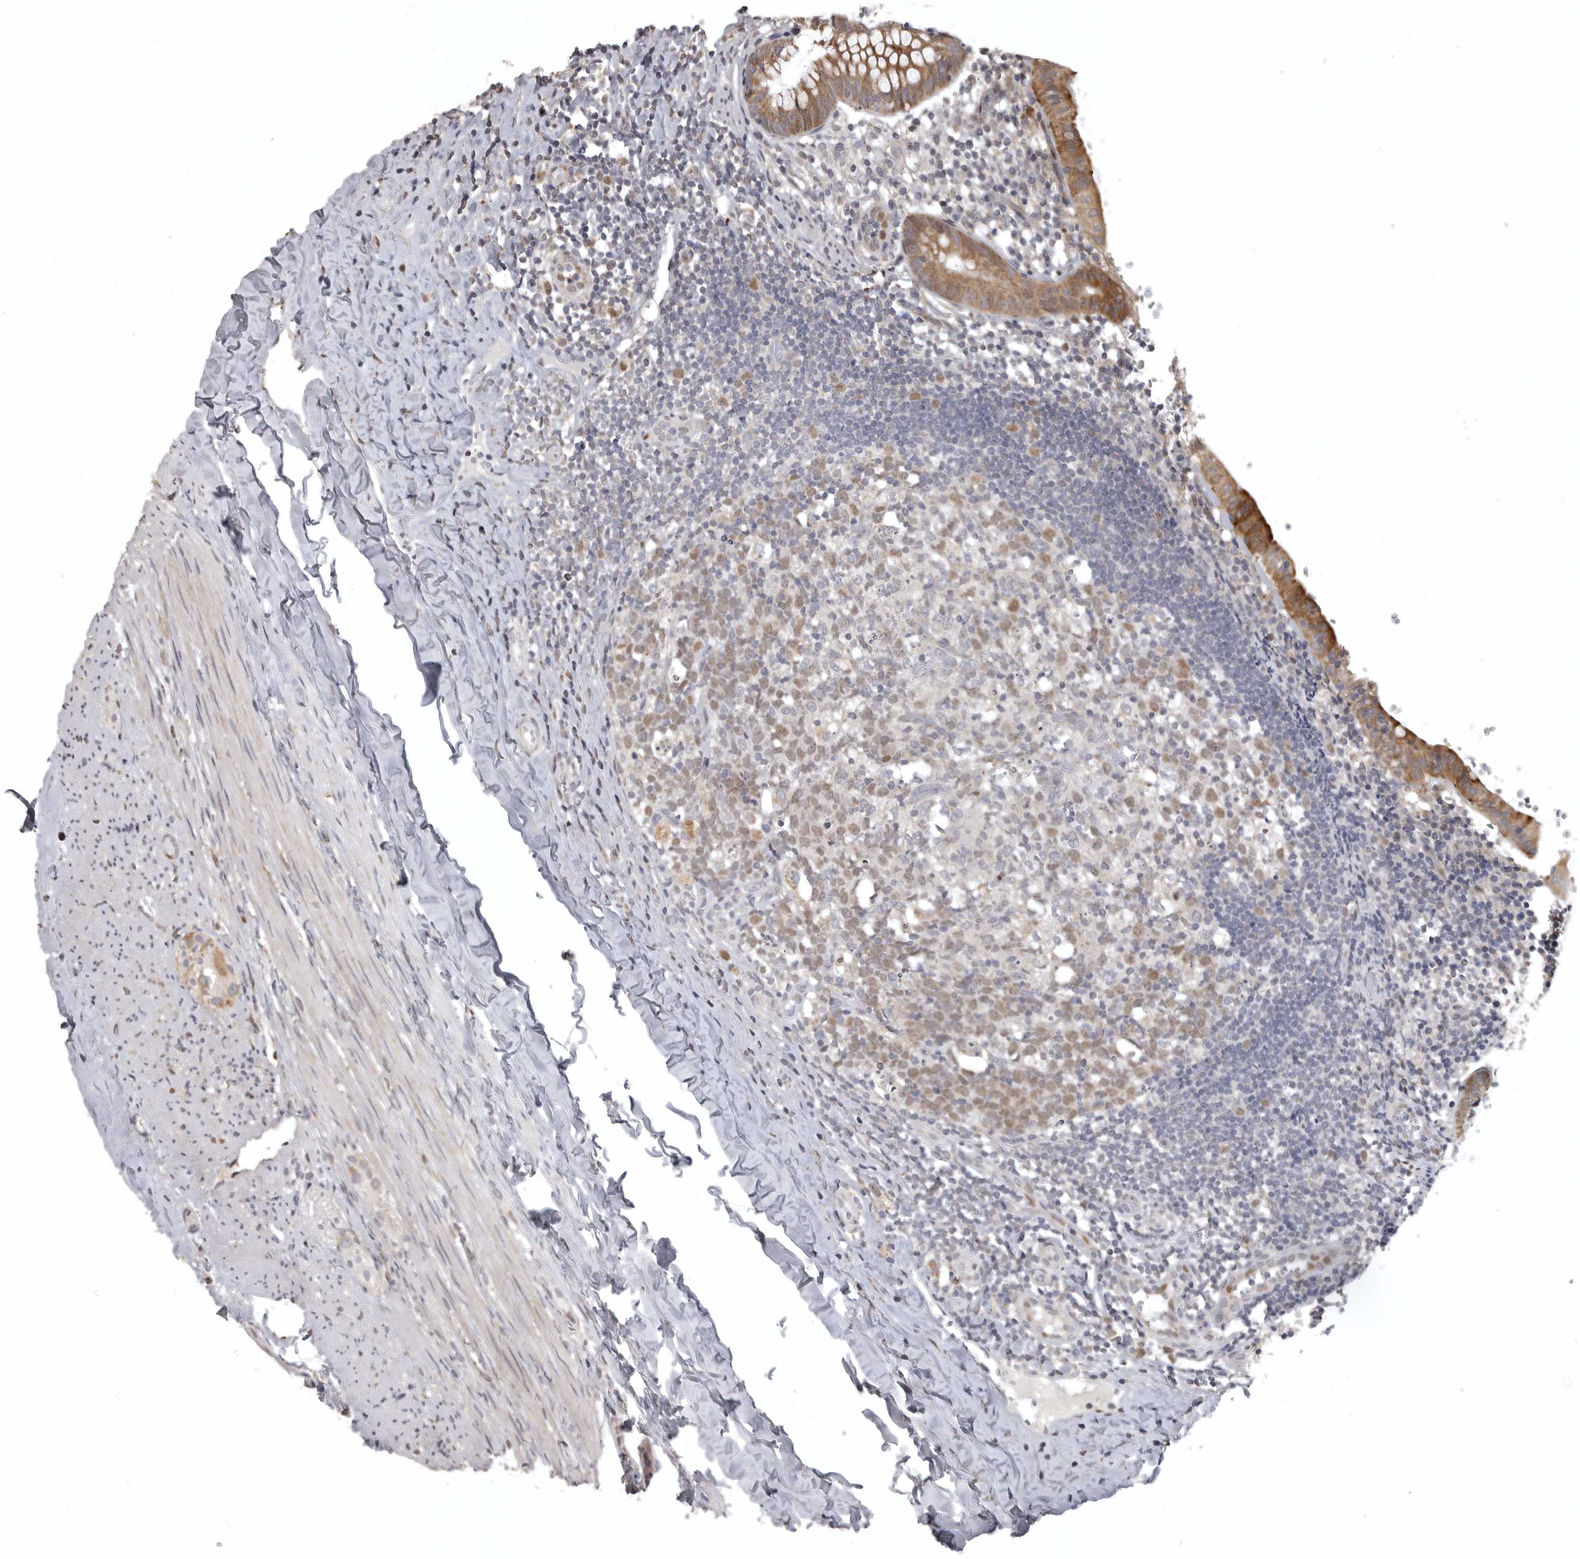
{"staining": {"intensity": "moderate", "quantity": ">75%", "location": "cytoplasmic/membranous"}, "tissue": "appendix", "cell_type": "Glandular cells", "image_type": "normal", "snomed": [{"axis": "morphology", "description": "Normal tissue, NOS"}, {"axis": "topography", "description": "Appendix"}], "caption": "Immunohistochemical staining of benign appendix displays >75% levels of moderate cytoplasmic/membranous protein positivity in approximately >75% of glandular cells.", "gene": "POLE2", "patient": {"sex": "male", "age": 8}}